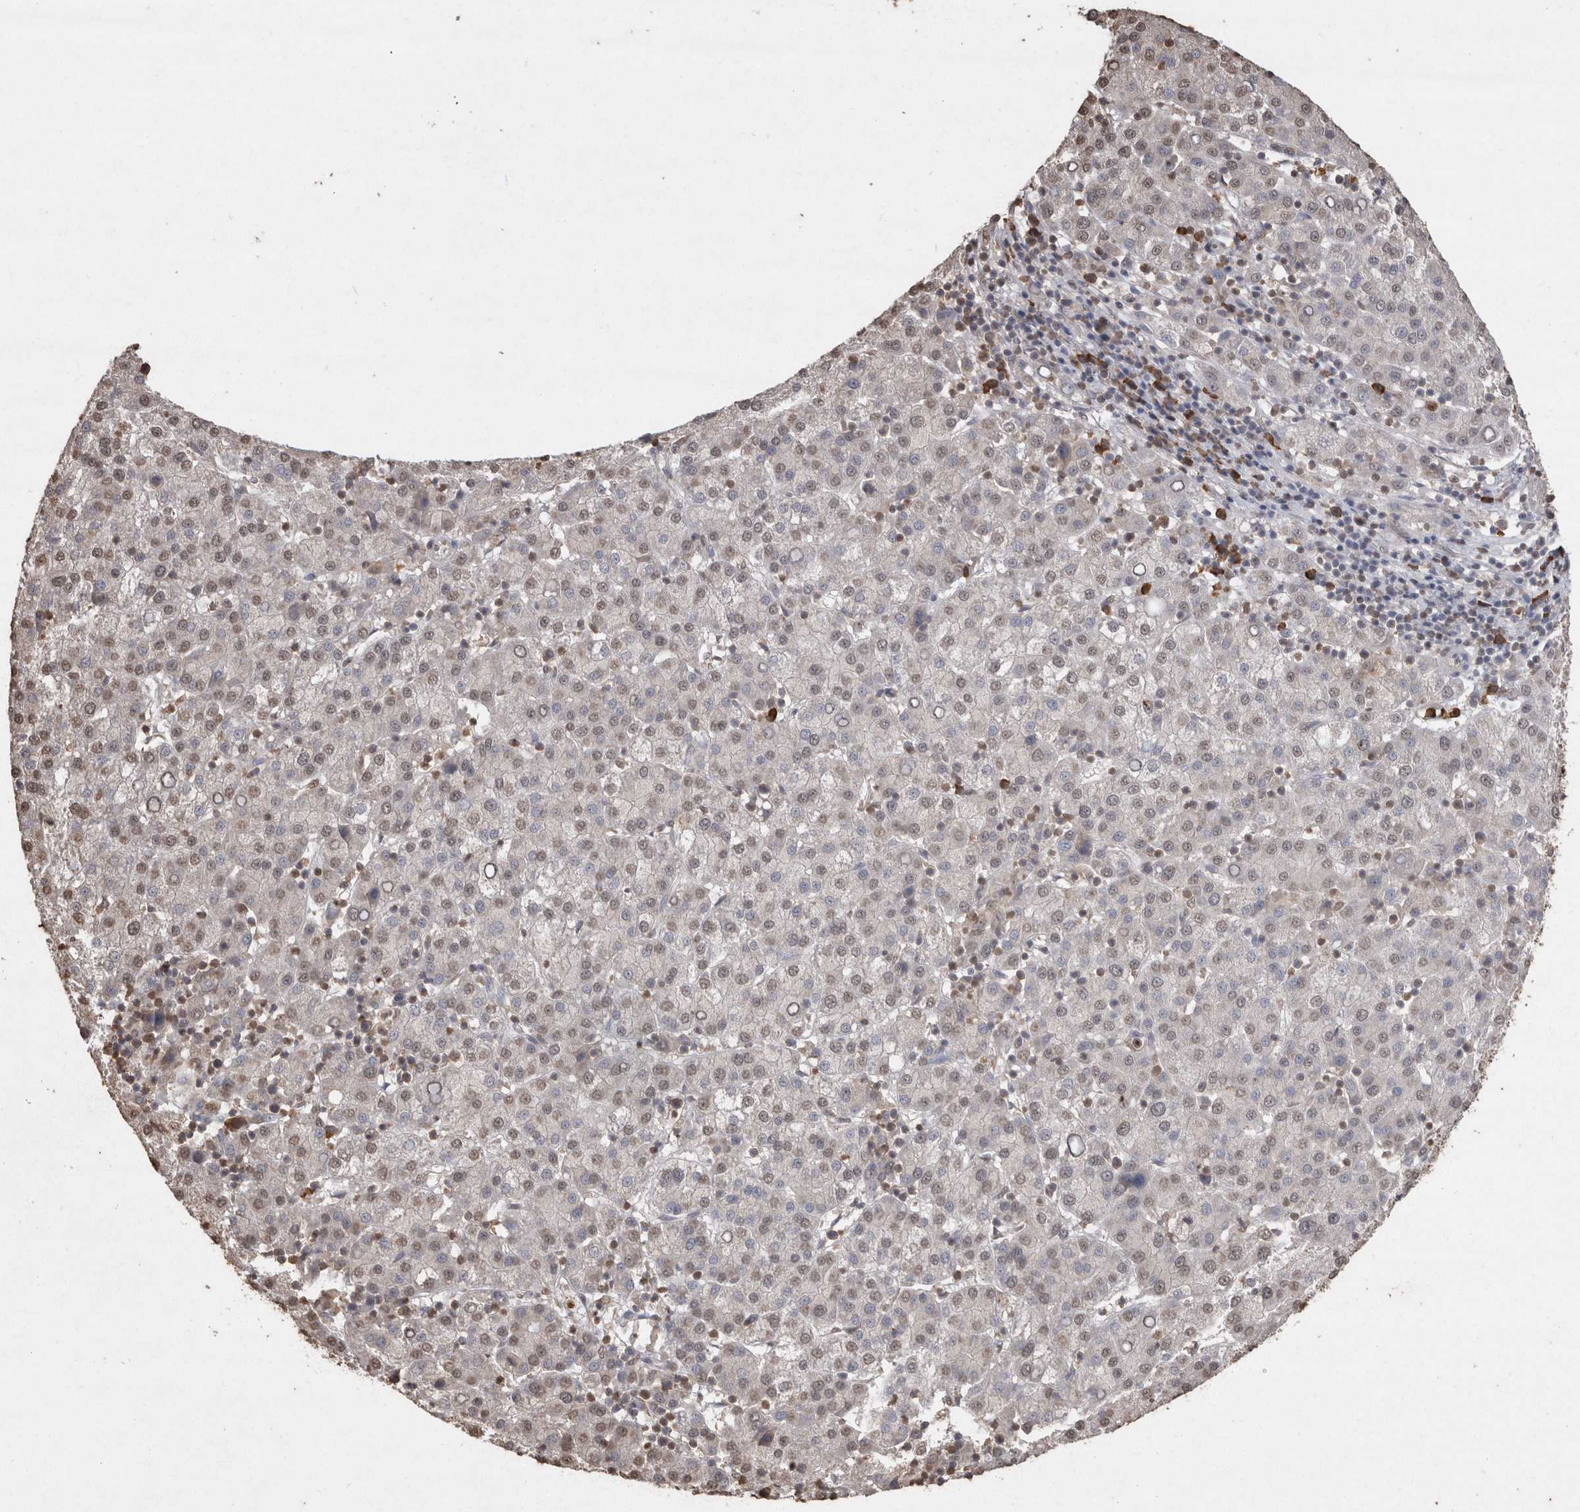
{"staining": {"intensity": "weak", "quantity": "25%-75%", "location": "nuclear"}, "tissue": "liver cancer", "cell_type": "Tumor cells", "image_type": "cancer", "snomed": [{"axis": "morphology", "description": "Carcinoma, Hepatocellular, NOS"}, {"axis": "topography", "description": "Liver"}], "caption": "This histopathology image exhibits liver cancer (hepatocellular carcinoma) stained with immunohistochemistry (IHC) to label a protein in brown. The nuclear of tumor cells show weak positivity for the protein. Nuclei are counter-stained blue.", "gene": "CRELD2", "patient": {"sex": "female", "age": 58}}